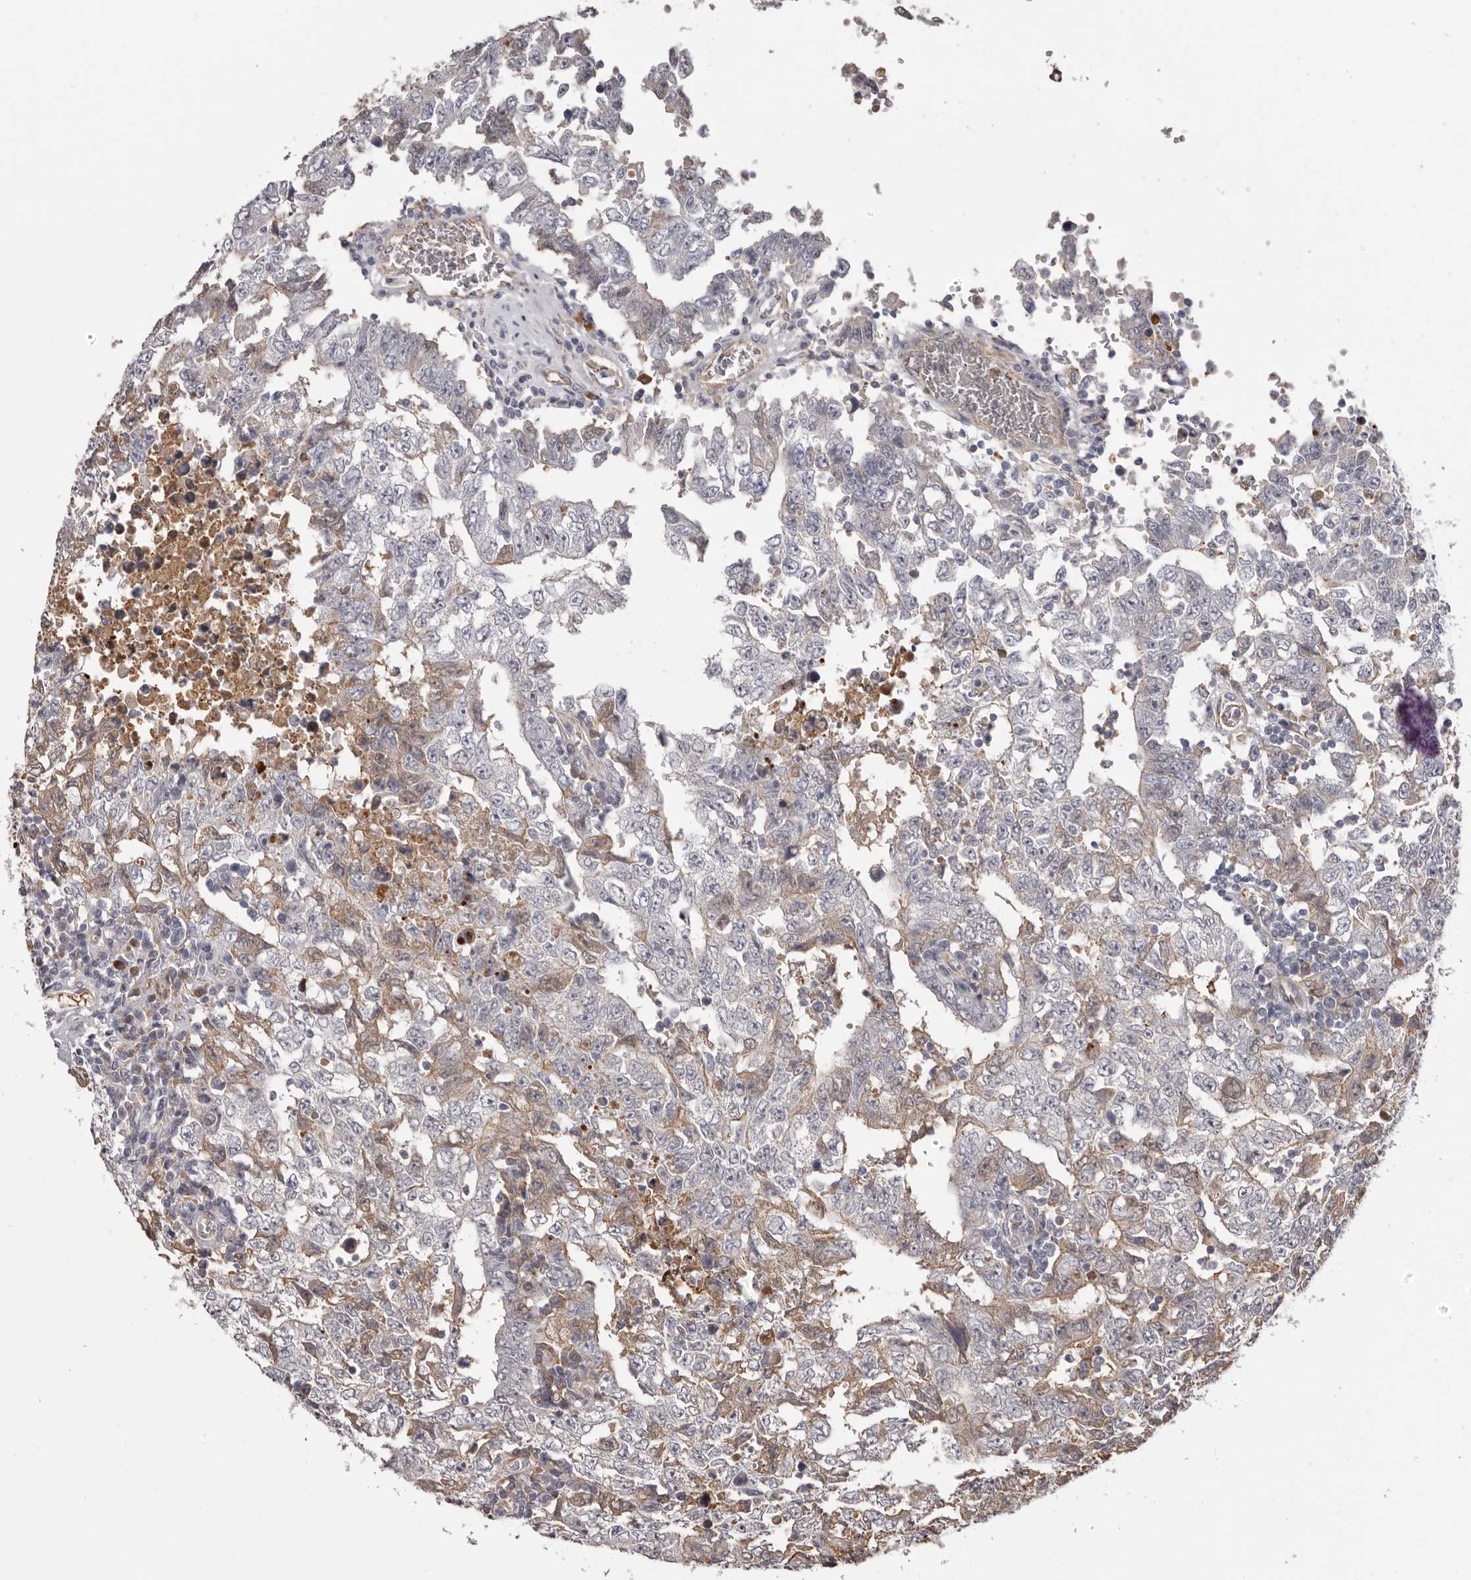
{"staining": {"intensity": "weak", "quantity": "<25%", "location": "cytoplasmic/membranous"}, "tissue": "testis cancer", "cell_type": "Tumor cells", "image_type": "cancer", "snomed": [{"axis": "morphology", "description": "Carcinoma, Embryonal, NOS"}, {"axis": "topography", "description": "Testis"}], "caption": "Immunohistochemistry of human testis embryonal carcinoma reveals no expression in tumor cells.", "gene": "OTUD3", "patient": {"sex": "male", "age": 26}}